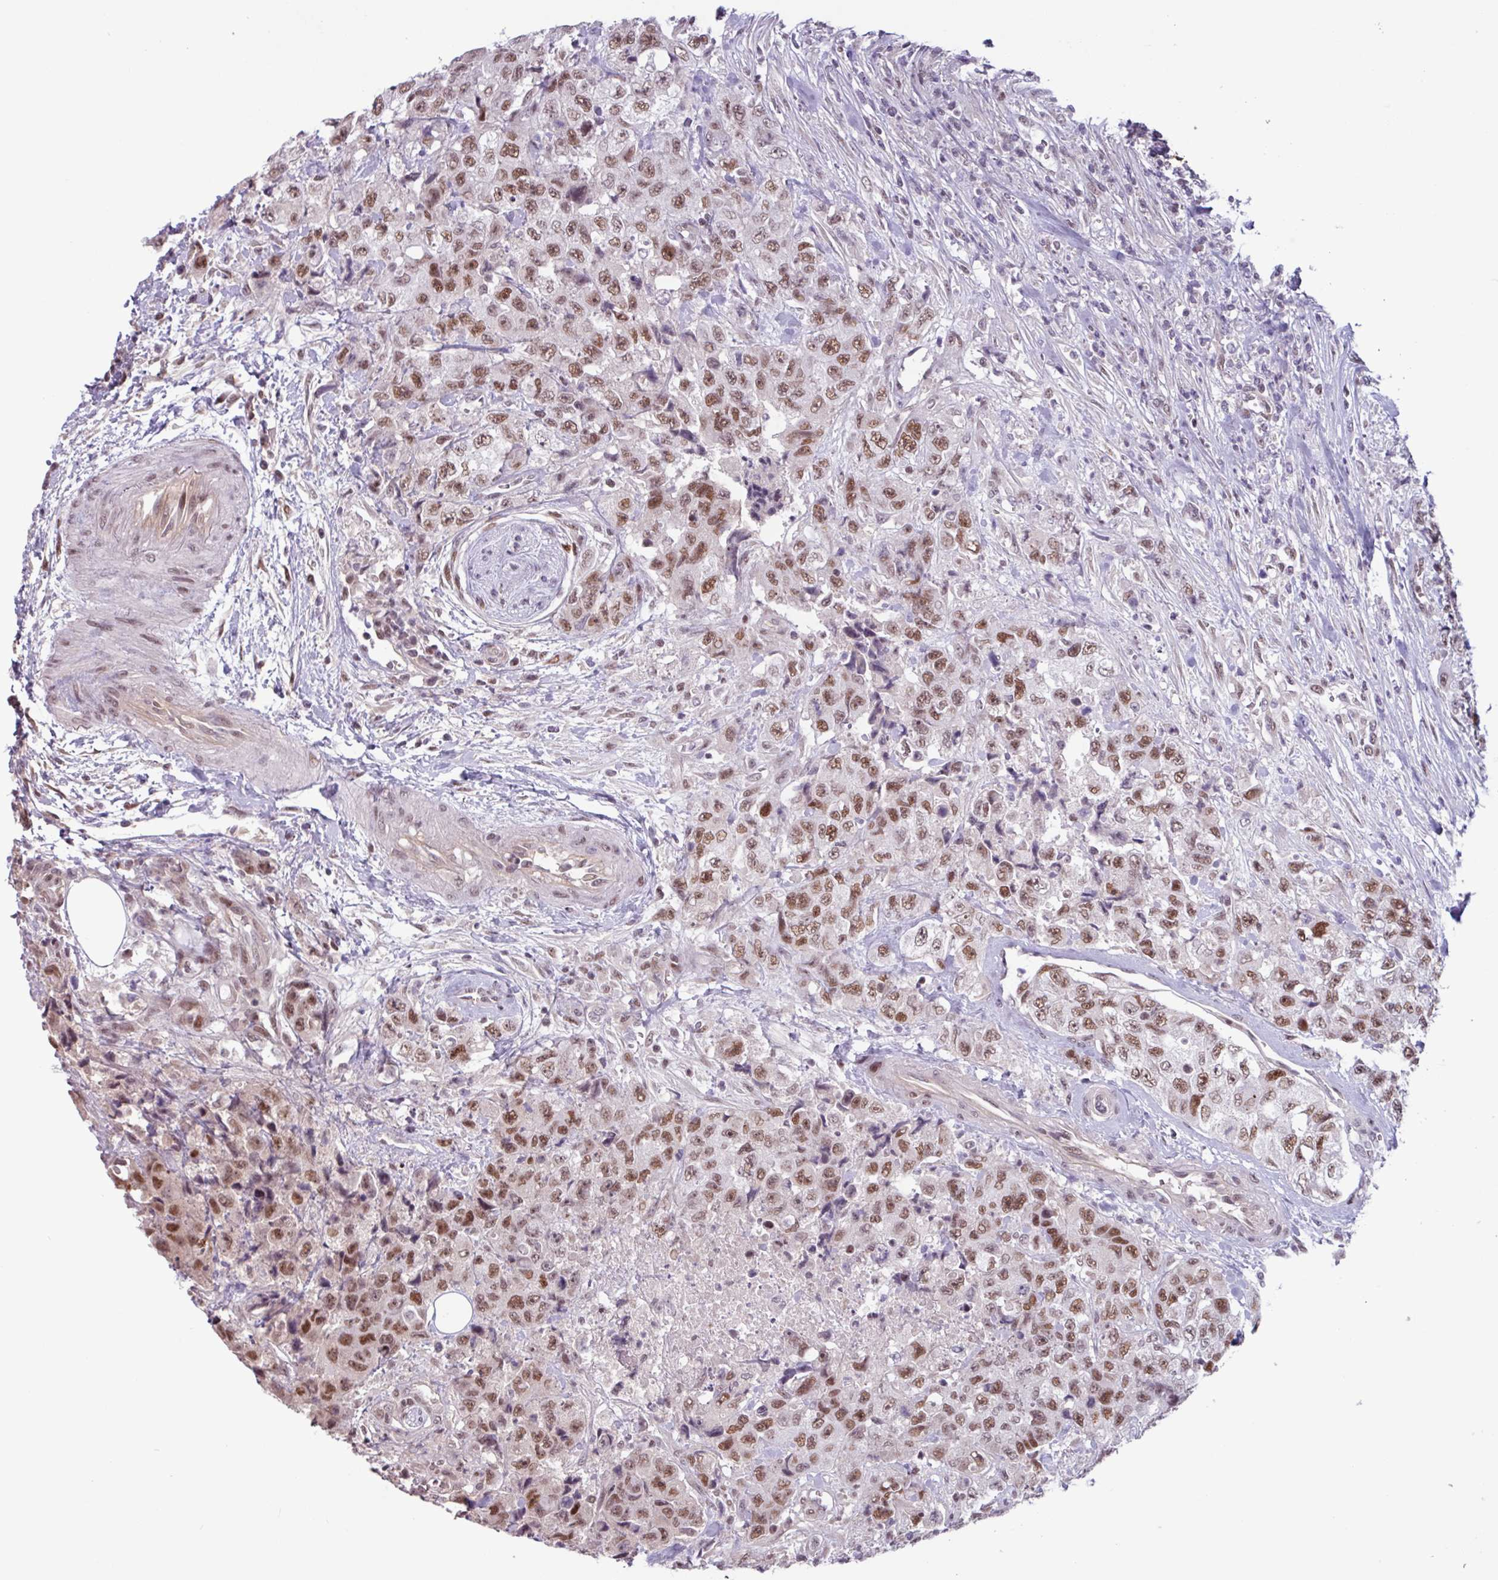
{"staining": {"intensity": "moderate", "quantity": "25%-75%", "location": "nuclear"}, "tissue": "urothelial cancer", "cell_type": "Tumor cells", "image_type": "cancer", "snomed": [{"axis": "morphology", "description": "Urothelial carcinoma, High grade"}, {"axis": "topography", "description": "Urinary bladder"}], "caption": "This is a histology image of IHC staining of urothelial carcinoma (high-grade), which shows moderate expression in the nuclear of tumor cells.", "gene": "ZNF575", "patient": {"sex": "female", "age": 78}}